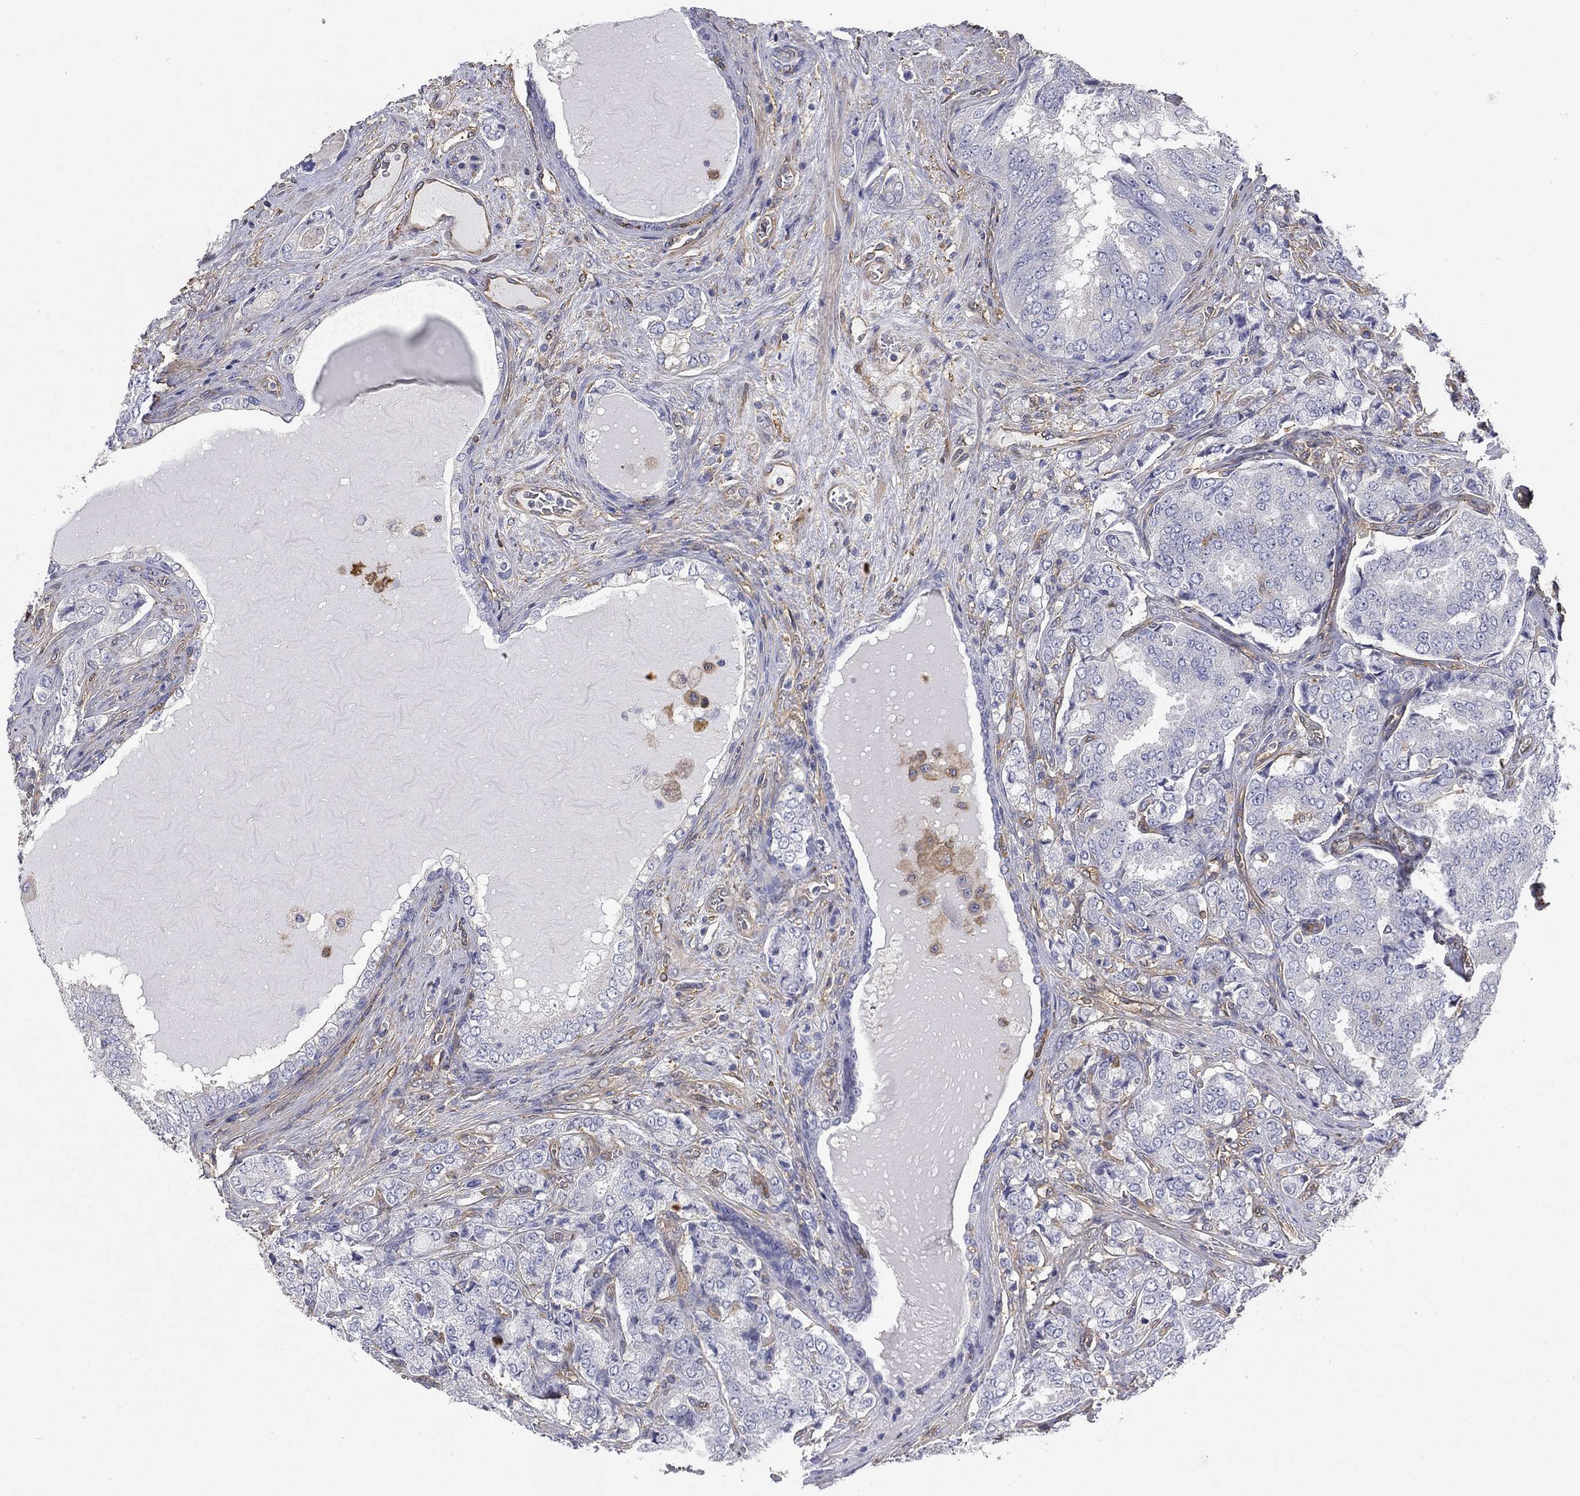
{"staining": {"intensity": "negative", "quantity": "none", "location": "none"}, "tissue": "prostate cancer", "cell_type": "Tumor cells", "image_type": "cancer", "snomed": [{"axis": "morphology", "description": "Adenocarcinoma, NOS"}, {"axis": "topography", "description": "Prostate"}], "caption": "Tumor cells are negative for protein expression in human prostate adenocarcinoma. (DAB (3,3'-diaminobenzidine) IHC with hematoxylin counter stain).", "gene": "DPYSL2", "patient": {"sex": "male", "age": 65}}